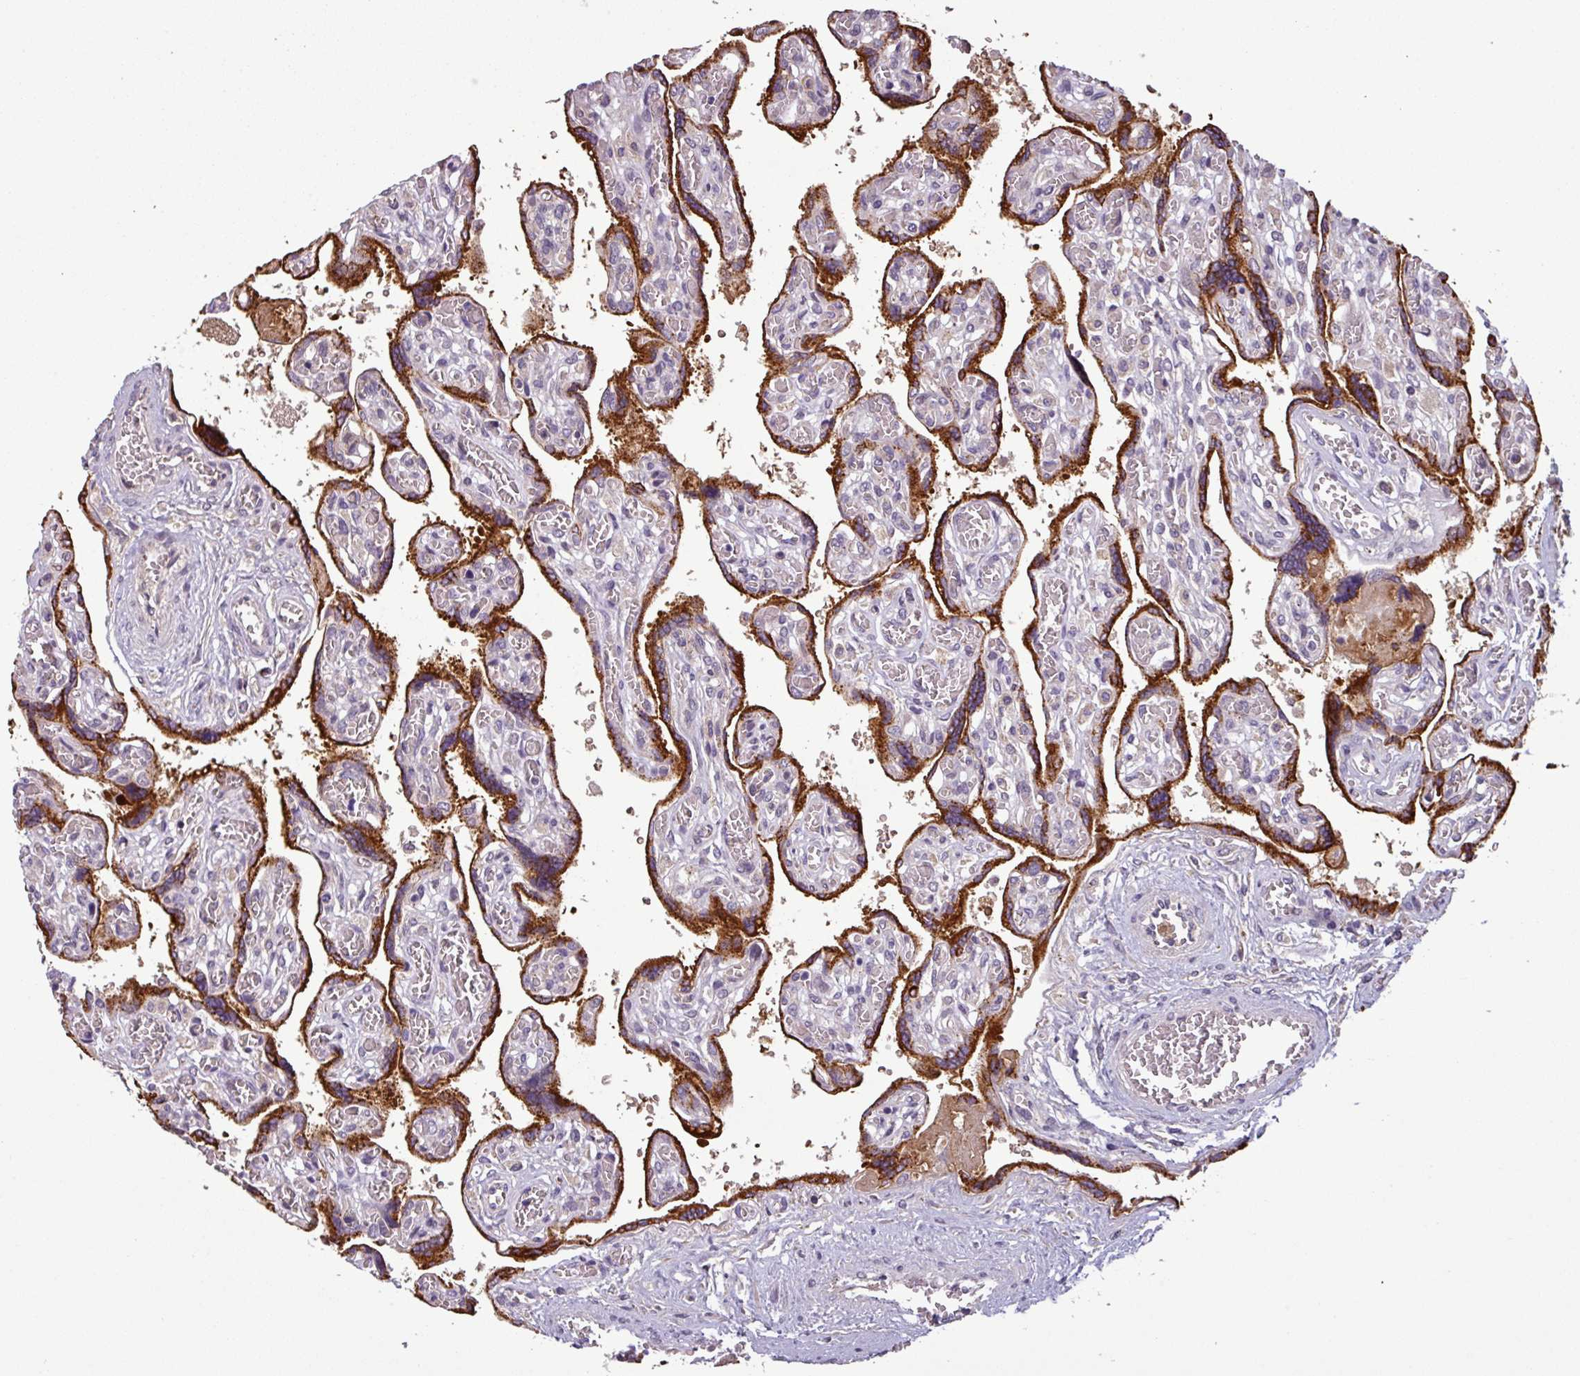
{"staining": {"intensity": "moderate", "quantity": "<25%", "location": "cytoplasmic/membranous"}, "tissue": "placenta", "cell_type": "Decidual cells", "image_type": "normal", "snomed": [{"axis": "morphology", "description": "Normal tissue, NOS"}, {"axis": "topography", "description": "Placenta"}], "caption": "DAB immunohistochemical staining of unremarkable human placenta reveals moderate cytoplasmic/membranous protein positivity in approximately <25% of decidual cells.", "gene": "NOB1", "patient": {"sex": "female", "age": 39}}